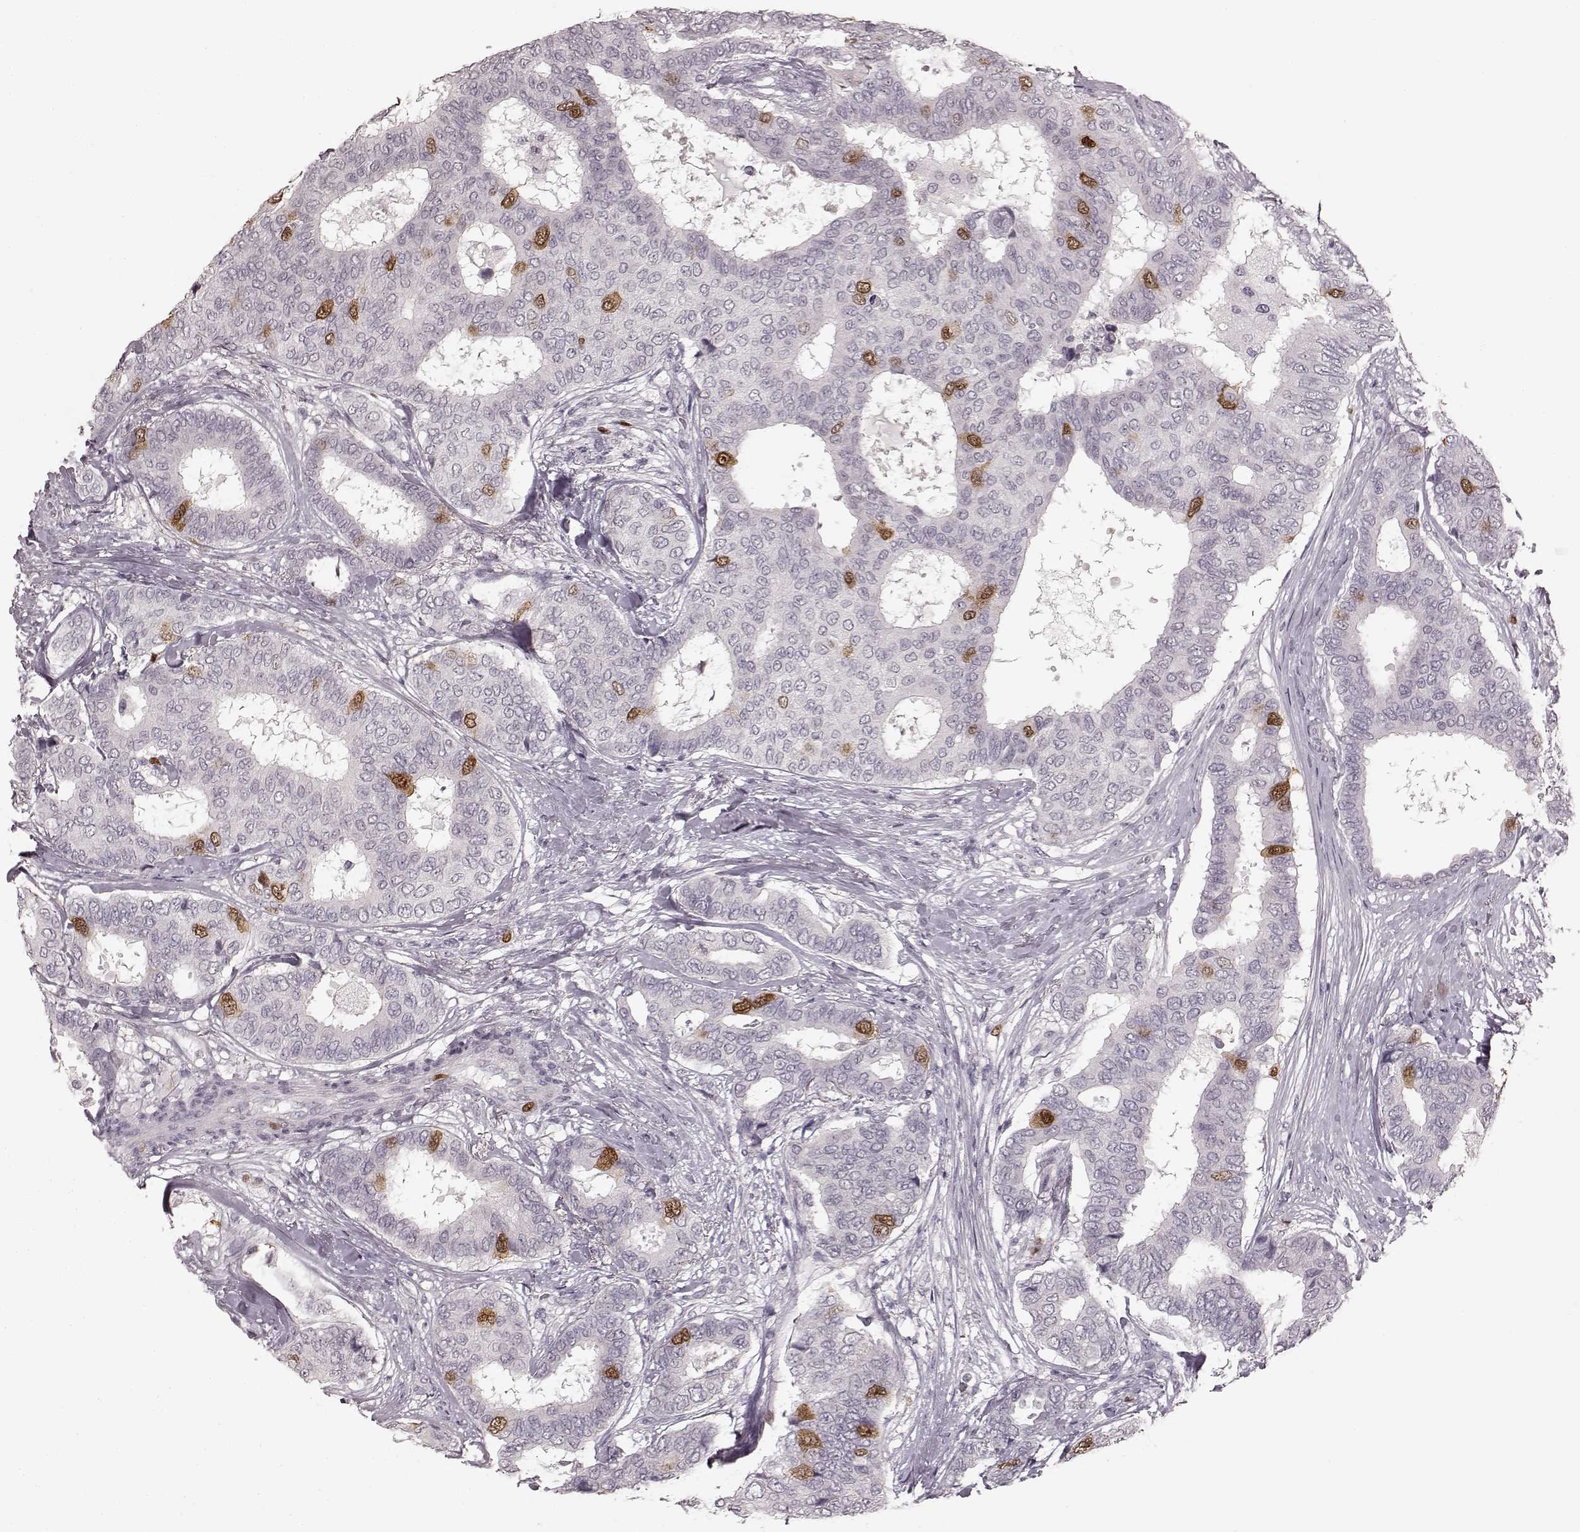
{"staining": {"intensity": "strong", "quantity": "<25%", "location": "nuclear"}, "tissue": "breast cancer", "cell_type": "Tumor cells", "image_type": "cancer", "snomed": [{"axis": "morphology", "description": "Duct carcinoma"}, {"axis": "topography", "description": "Breast"}], "caption": "Protein analysis of breast cancer (invasive ductal carcinoma) tissue displays strong nuclear positivity in about <25% of tumor cells.", "gene": "CCNA2", "patient": {"sex": "female", "age": 75}}